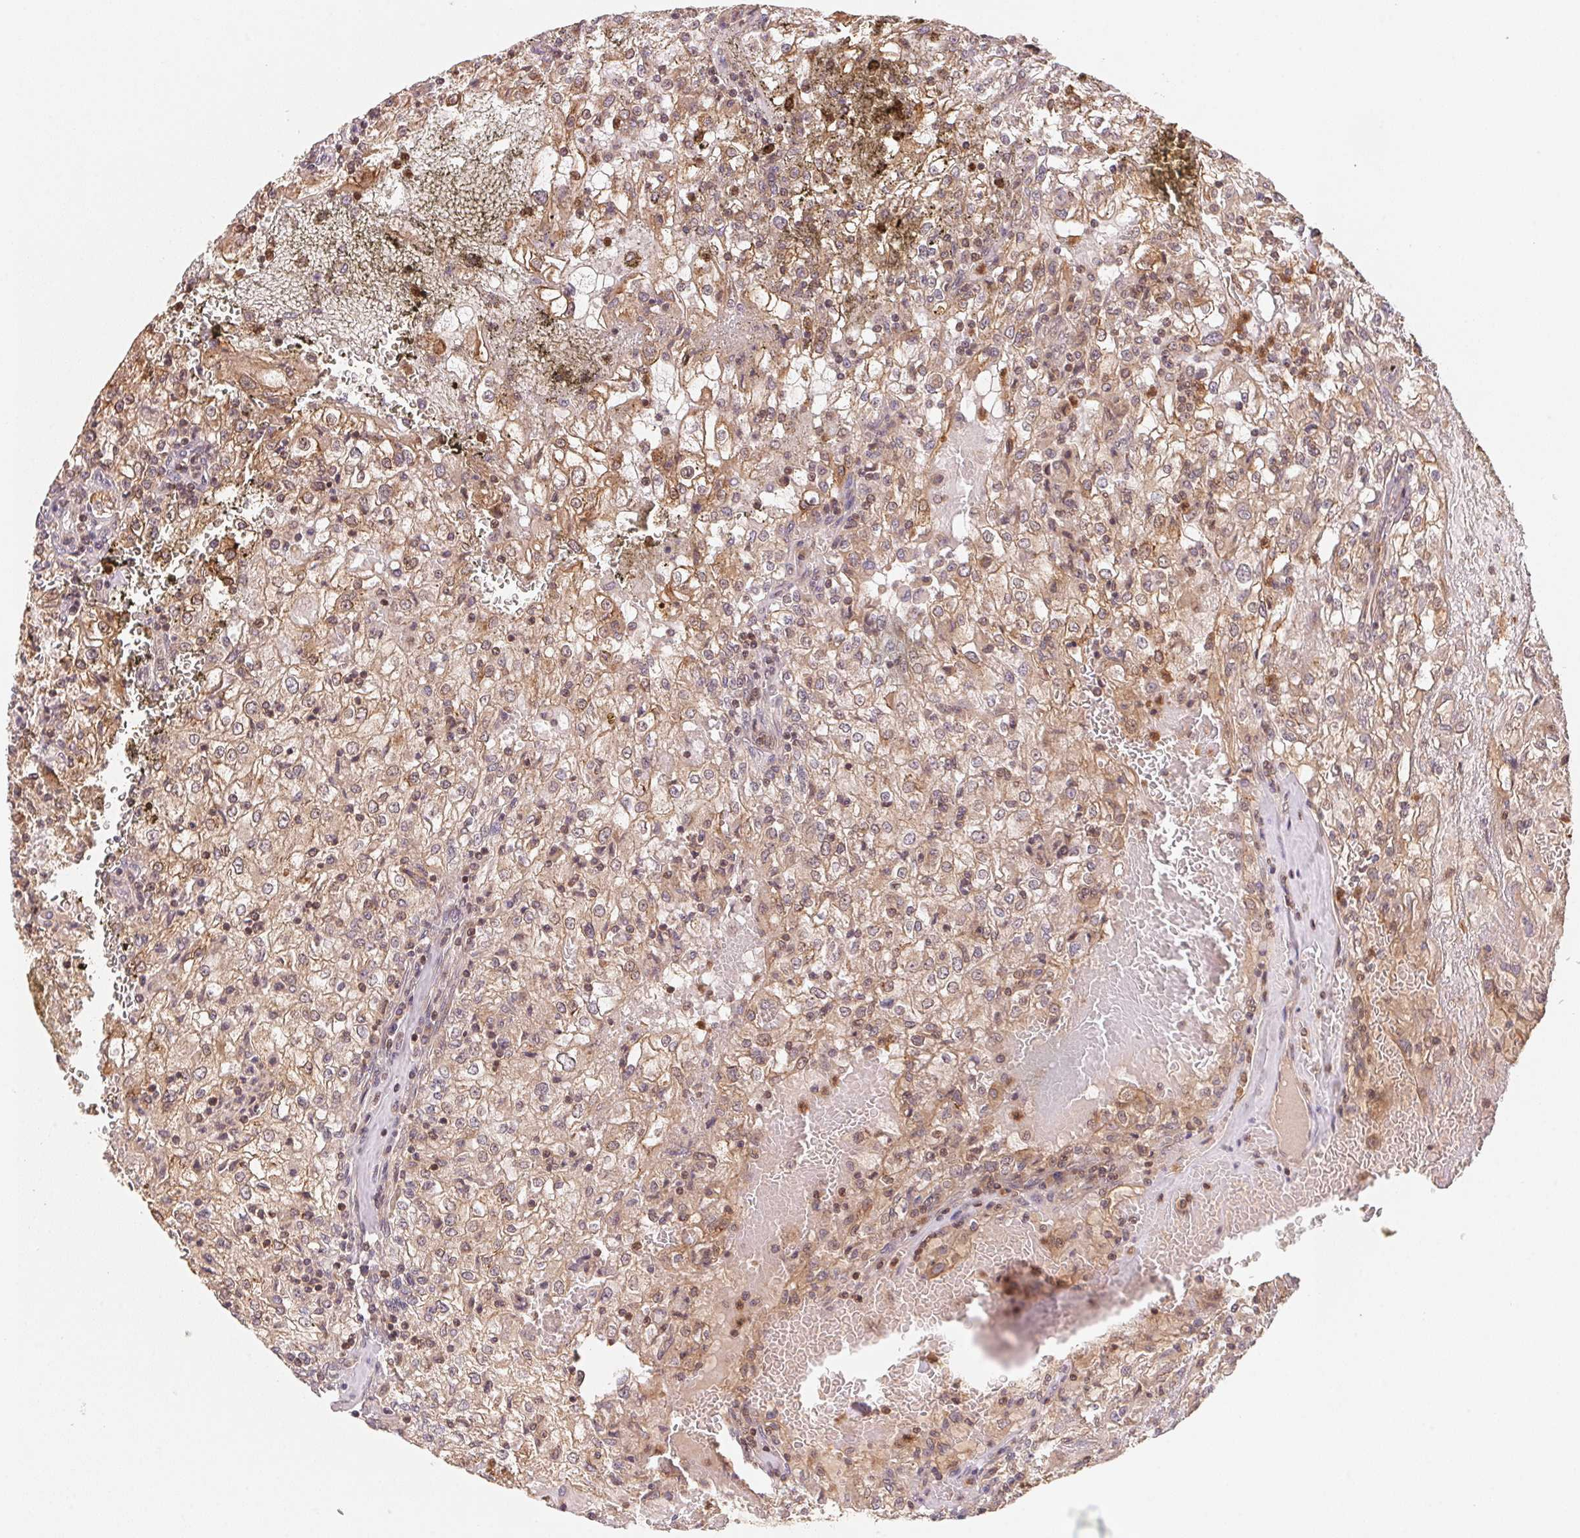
{"staining": {"intensity": "moderate", "quantity": "25%-75%", "location": "cytoplasmic/membranous,nuclear"}, "tissue": "renal cancer", "cell_type": "Tumor cells", "image_type": "cancer", "snomed": [{"axis": "morphology", "description": "Adenocarcinoma, NOS"}, {"axis": "topography", "description": "Kidney"}], "caption": "Renal adenocarcinoma was stained to show a protein in brown. There is medium levels of moderate cytoplasmic/membranous and nuclear staining in about 25%-75% of tumor cells.", "gene": "CCDC102B", "patient": {"sex": "female", "age": 74}}